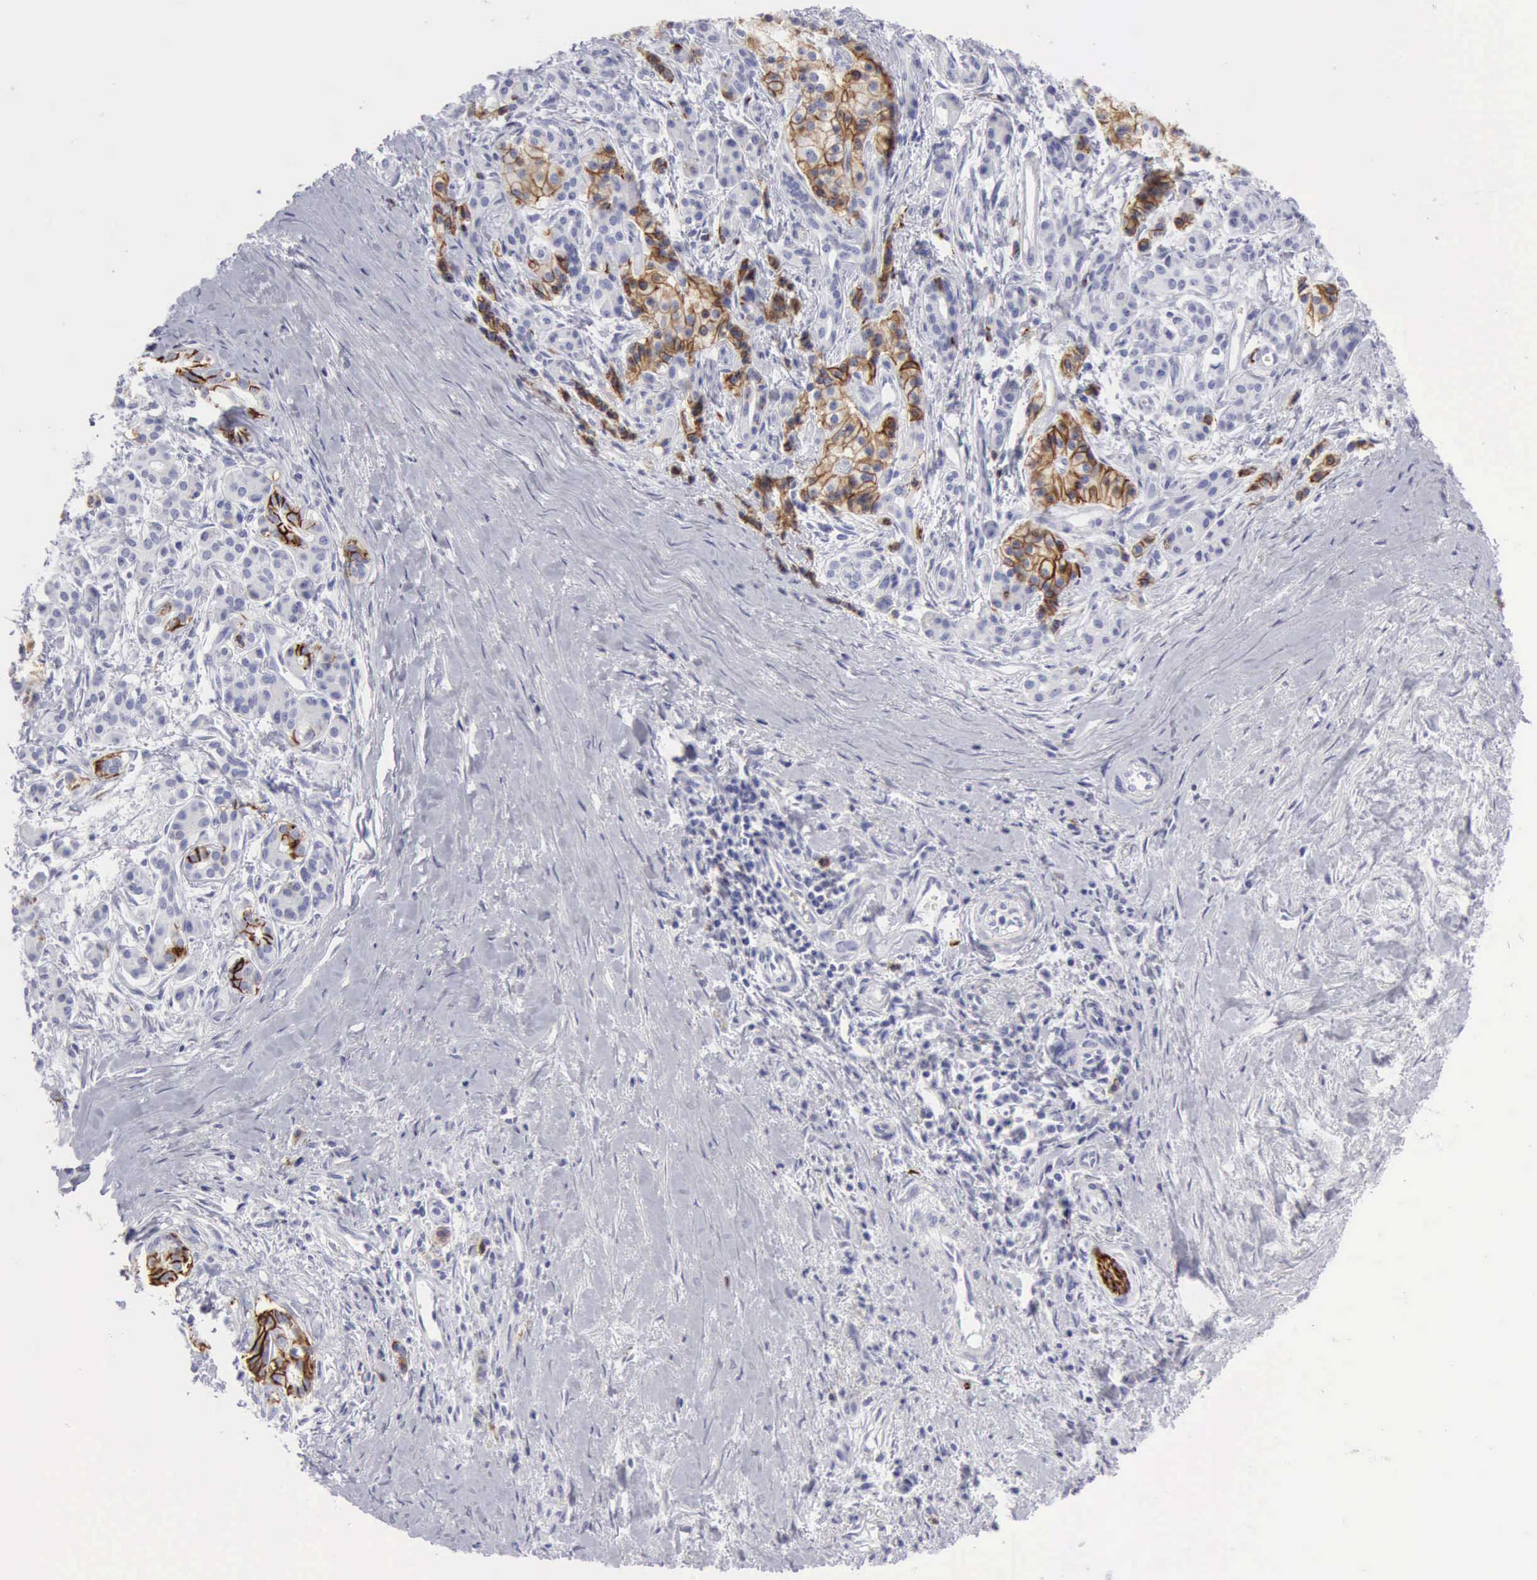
{"staining": {"intensity": "moderate", "quantity": "25%-75%", "location": "cytoplasmic/membranous"}, "tissue": "pancreatic cancer", "cell_type": "Tumor cells", "image_type": "cancer", "snomed": [{"axis": "morphology", "description": "Adenocarcinoma, NOS"}, {"axis": "topography", "description": "Pancreas"}], "caption": "Pancreatic cancer (adenocarcinoma) stained for a protein (brown) shows moderate cytoplasmic/membranous positive positivity in about 25%-75% of tumor cells.", "gene": "NCAM1", "patient": {"sex": "male", "age": 59}}